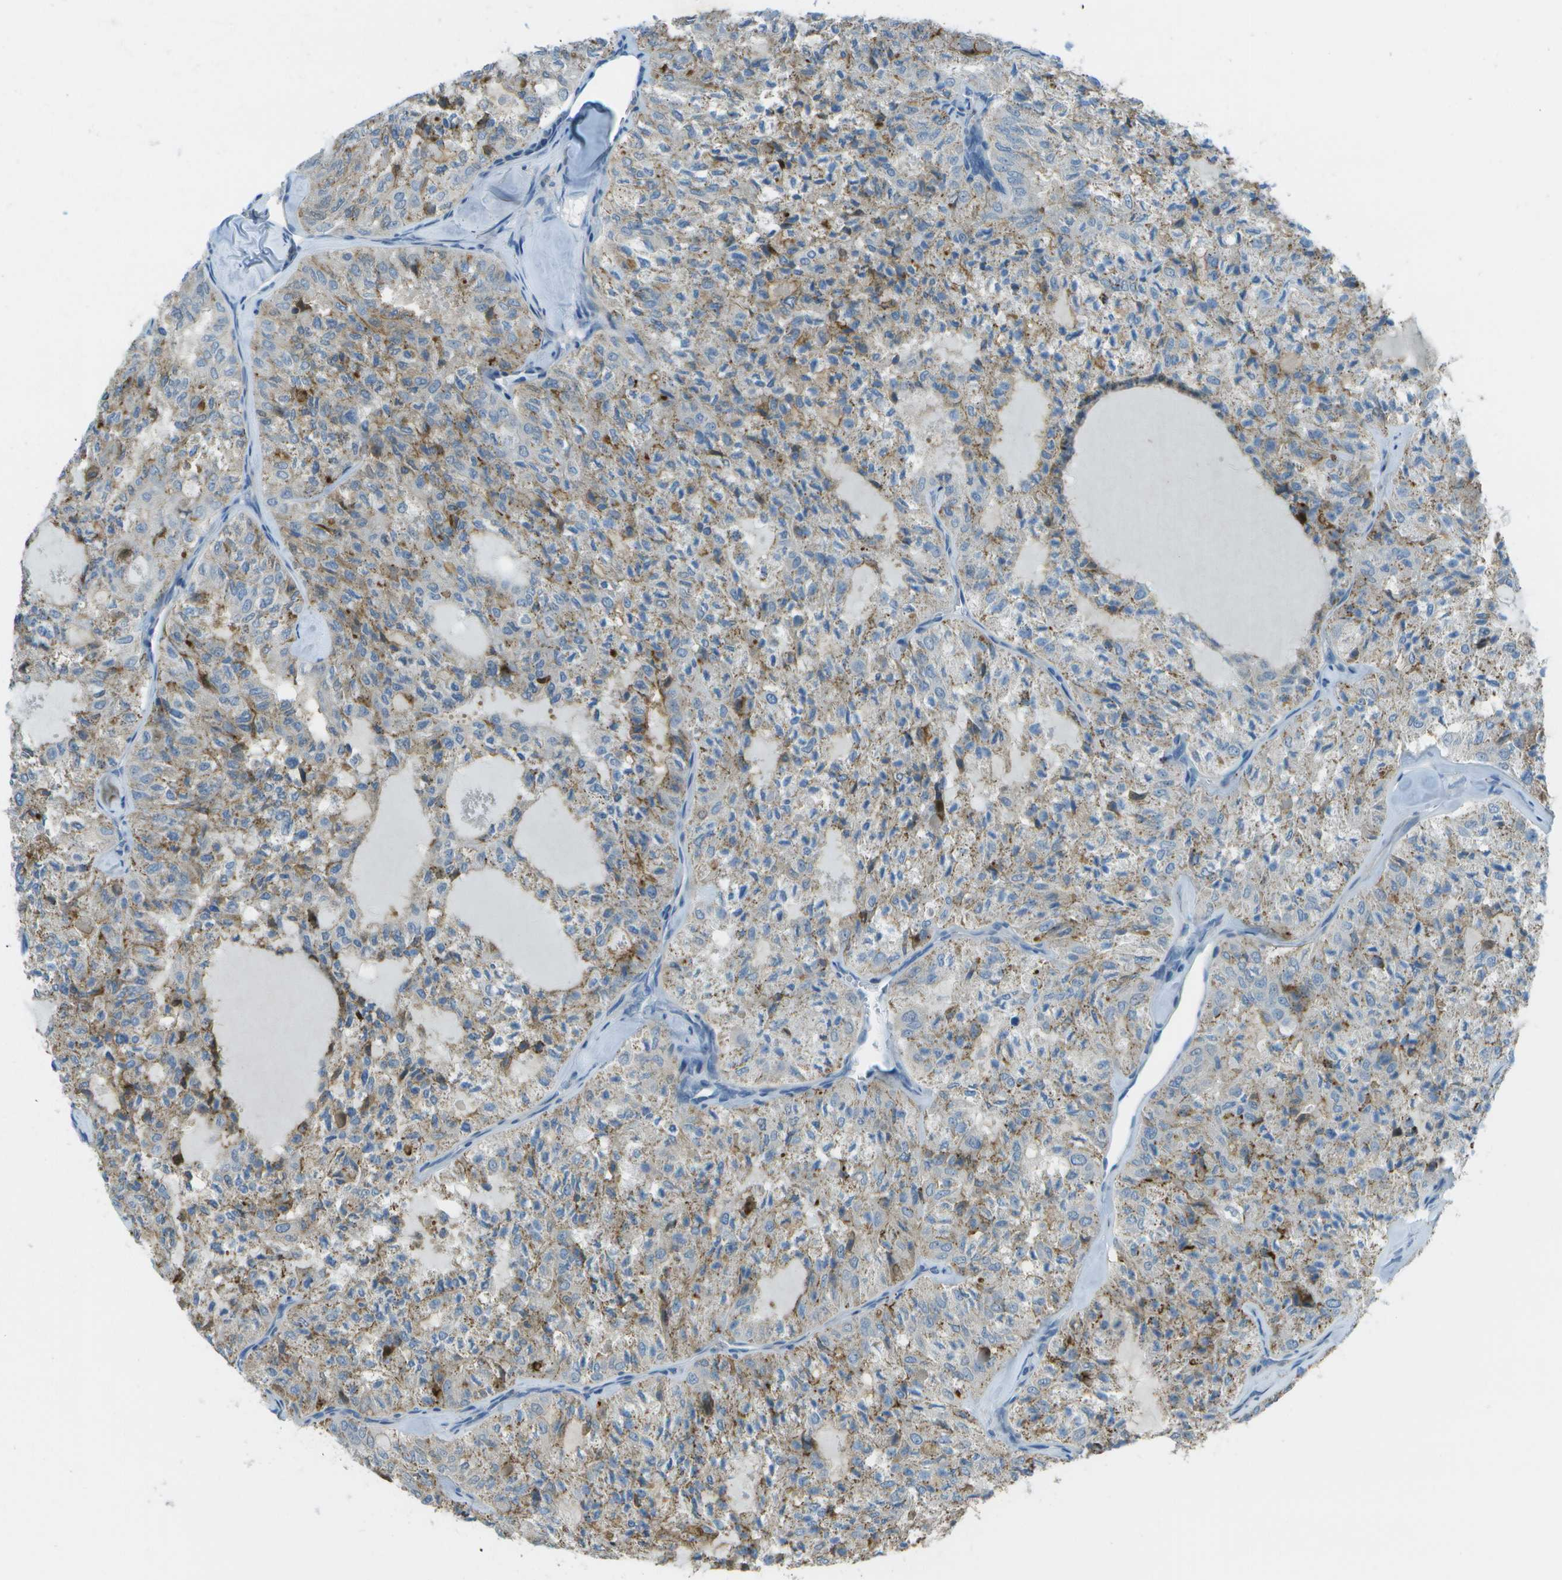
{"staining": {"intensity": "moderate", "quantity": "<25%", "location": "cytoplasmic/membranous"}, "tissue": "thyroid cancer", "cell_type": "Tumor cells", "image_type": "cancer", "snomed": [{"axis": "morphology", "description": "Follicular adenoma carcinoma, NOS"}, {"axis": "topography", "description": "Thyroid gland"}], "caption": "Follicular adenoma carcinoma (thyroid) stained with a brown dye shows moderate cytoplasmic/membranous positive positivity in approximately <25% of tumor cells.", "gene": "LRRC66", "patient": {"sex": "male", "age": 75}}